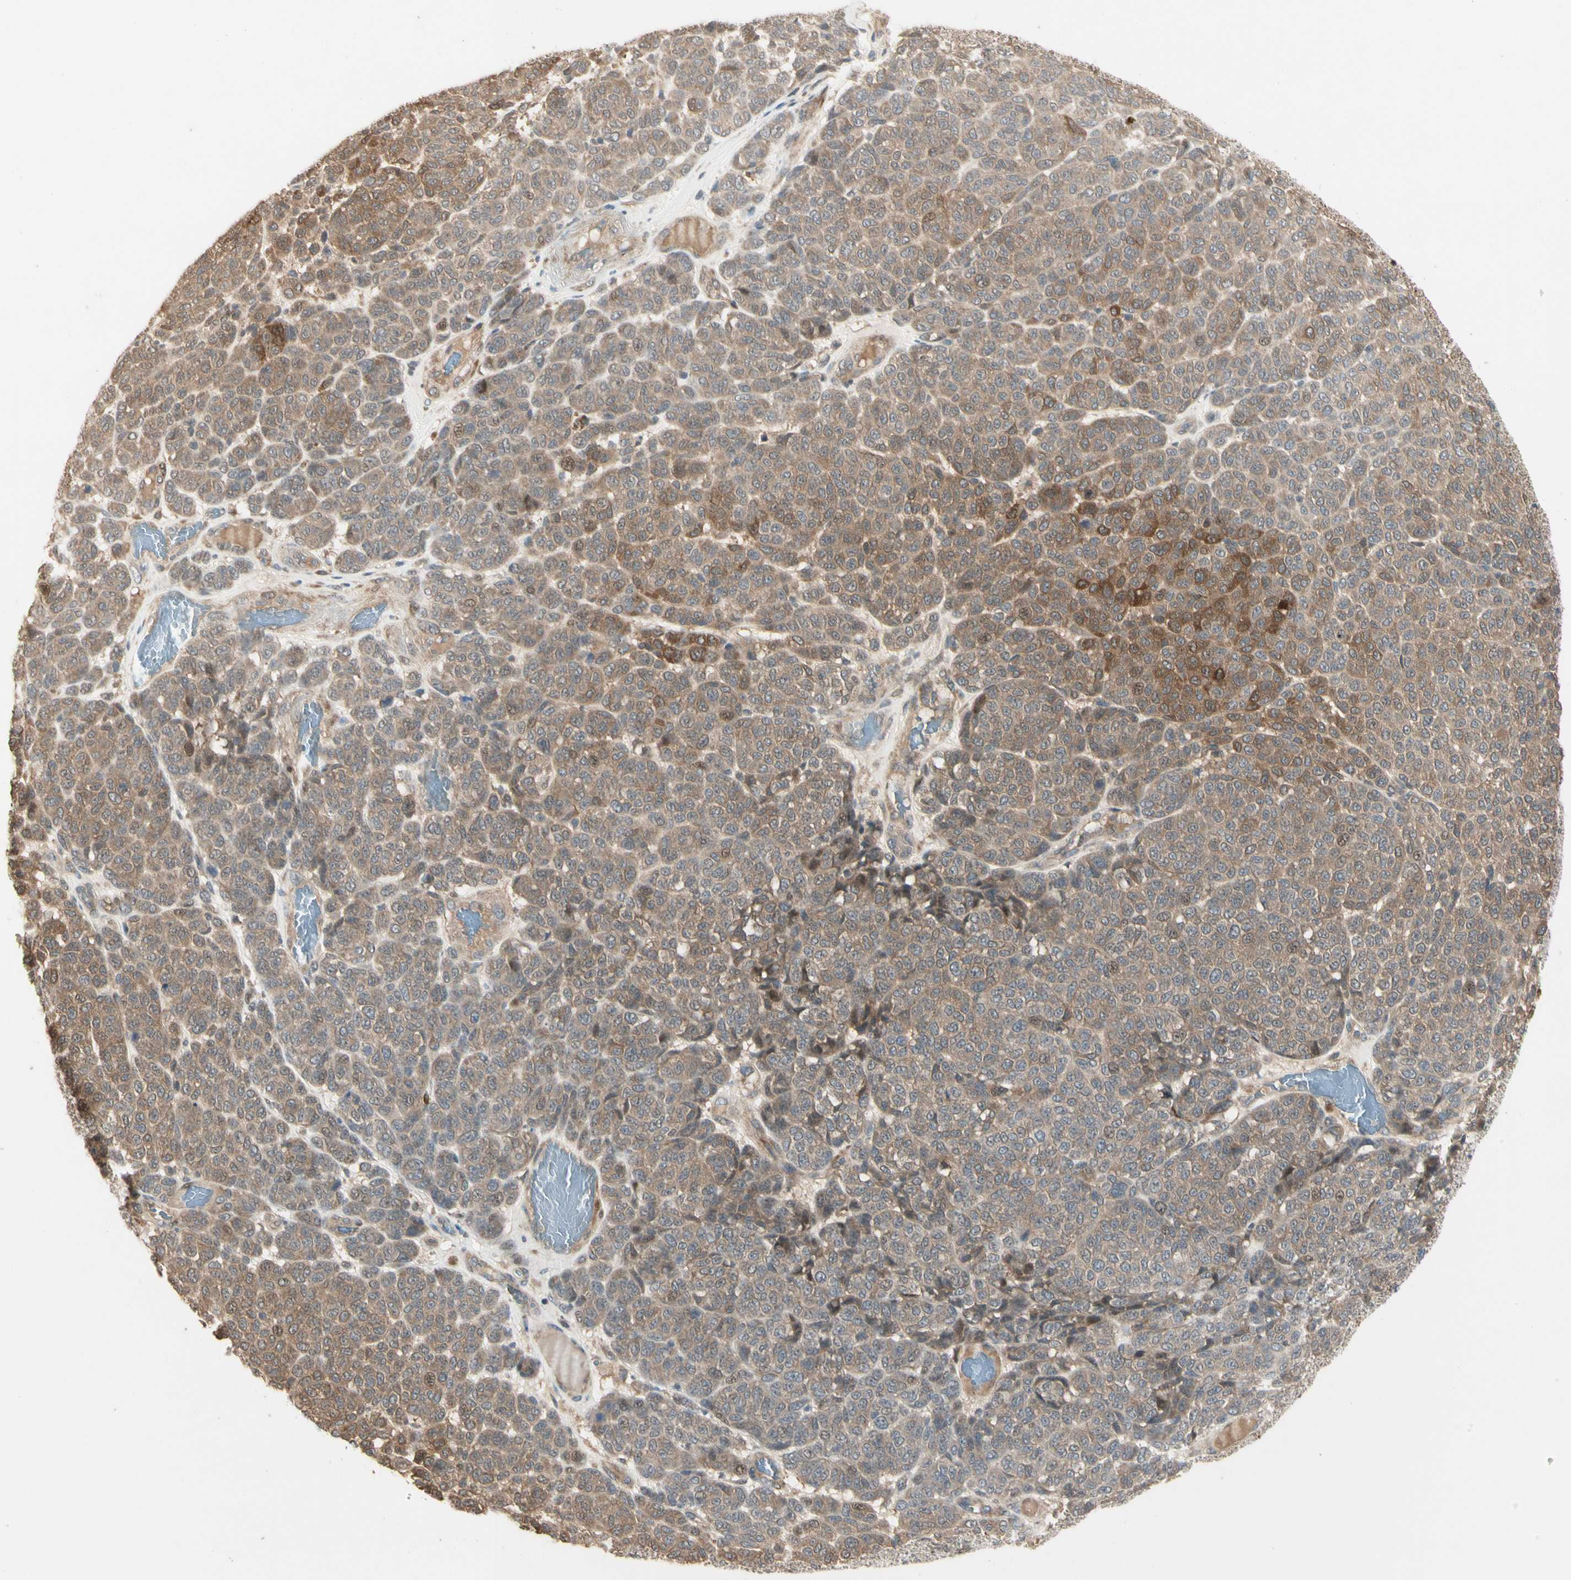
{"staining": {"intensity": "weak", "quantity": ">75%", "location": "cytoplasmic/membranous"}, "tissue": "melanoma", "cell_type": "Tumor cells", "image_type": "cancer", "snomed": [{"axis": "morphology", "description": "Malignant melanoma, NOS"}, {"axis": "topography", "description": "Skin"}], "caption": "Approximately >75% of tumor cells in human melanoma show weak cytoplasmic/membranous protein positivity as visualized by brown immunohistochemical staining.", "gene": "ATG4C", "patient": {"sex": "male", "age": 59}}